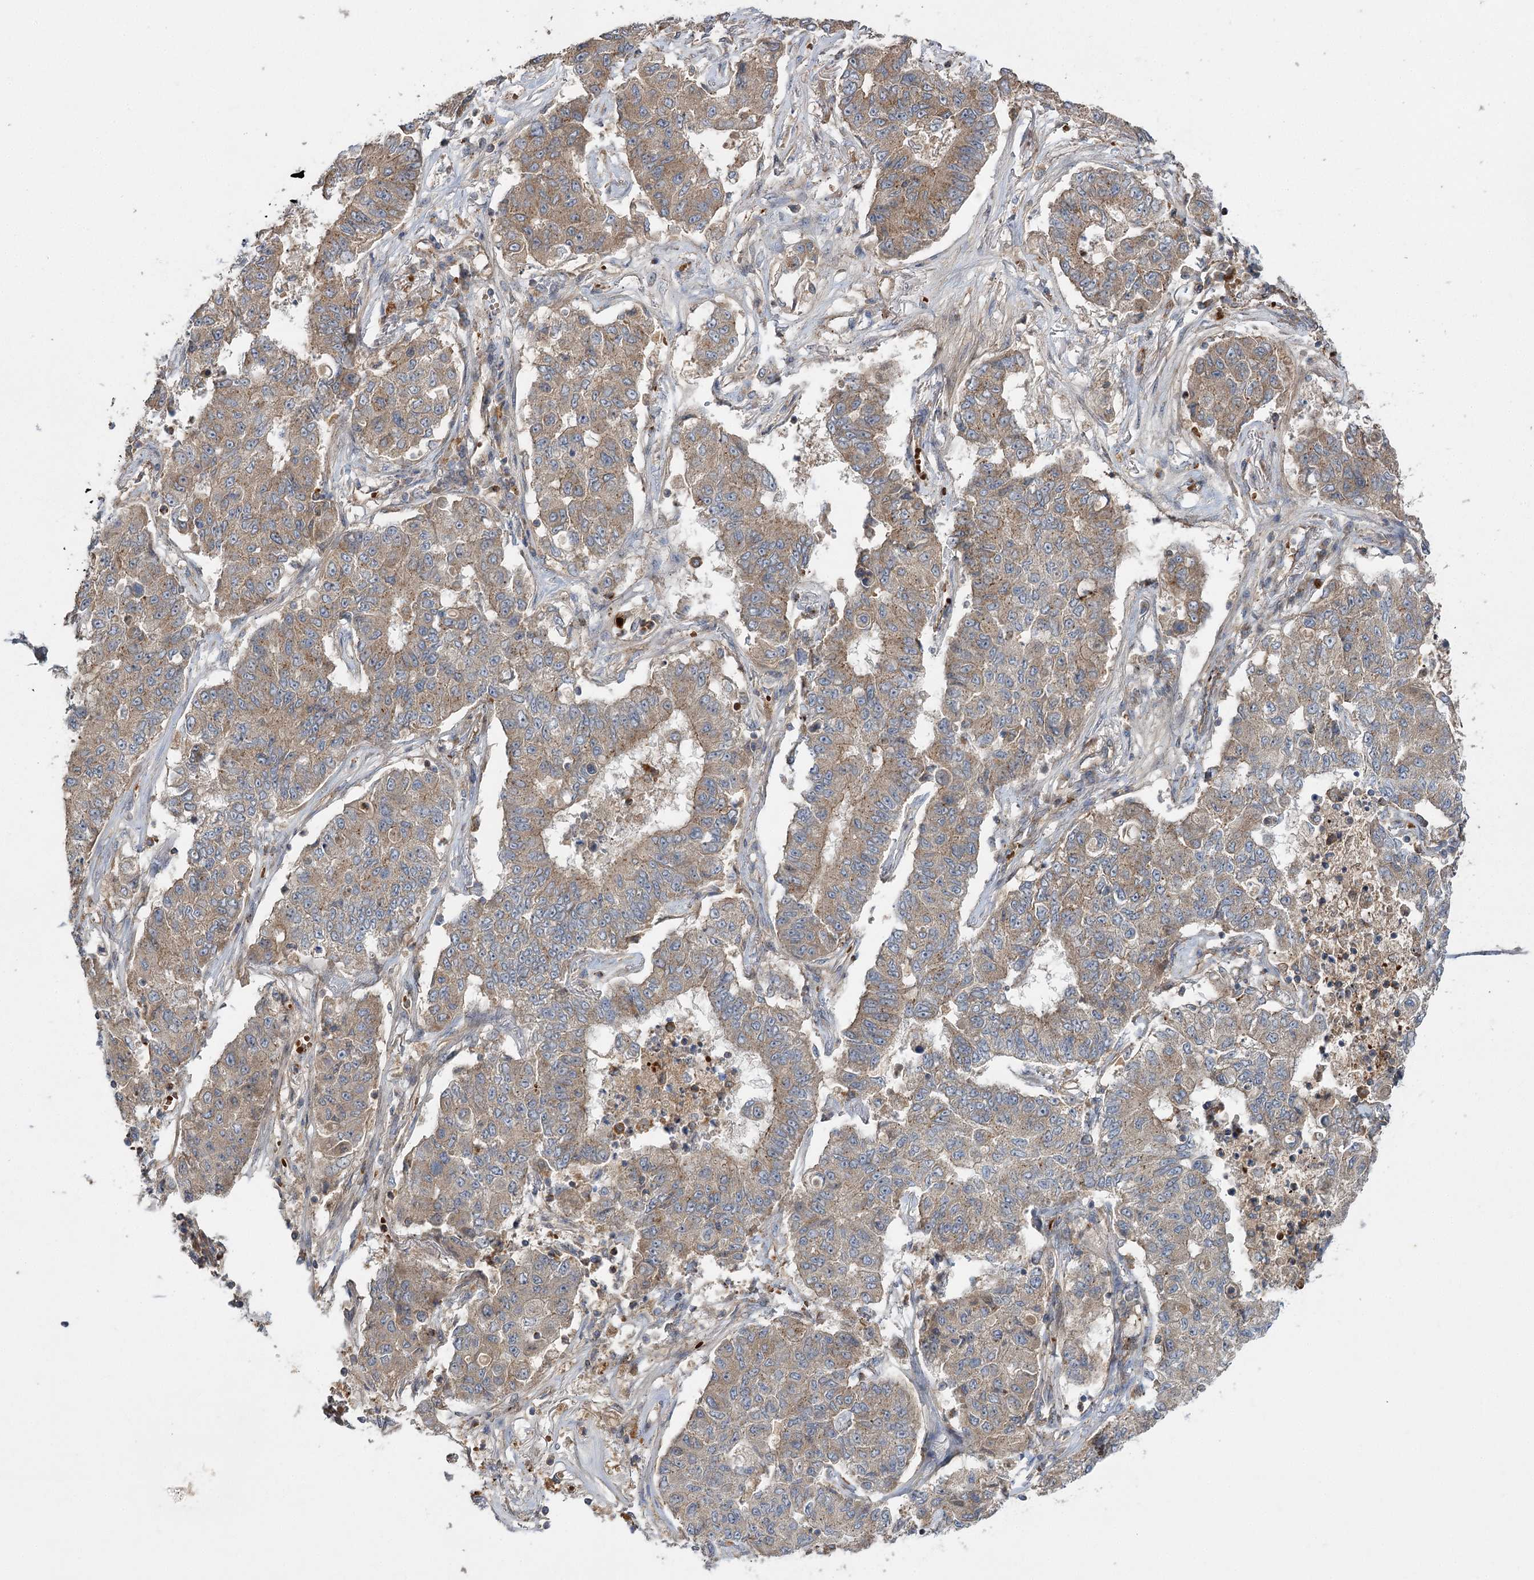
{"staining": {"intensity": "moderate", "quantity": ">75%", "location": "cytoplasmic/membranous"}, "tissue": "lung cancer", "cell_type": "Tumor cells", "image_type": "cancer", "snomed": [{"axis": "morphology", "description": "Squamous cell carcinoma, NOS"}, {"axis": "topography", "description": "Lung"}], "caption": "This micrograph demonstrates immunohistochemistry (IHC) staining of squamous cell carcinoma (lung), with medium moderate cytoplasmic/membranous positivity in about >75% of tumor cells.", "gene": "KIAA0825", "patient": {"sex": "male", "age": 74}}